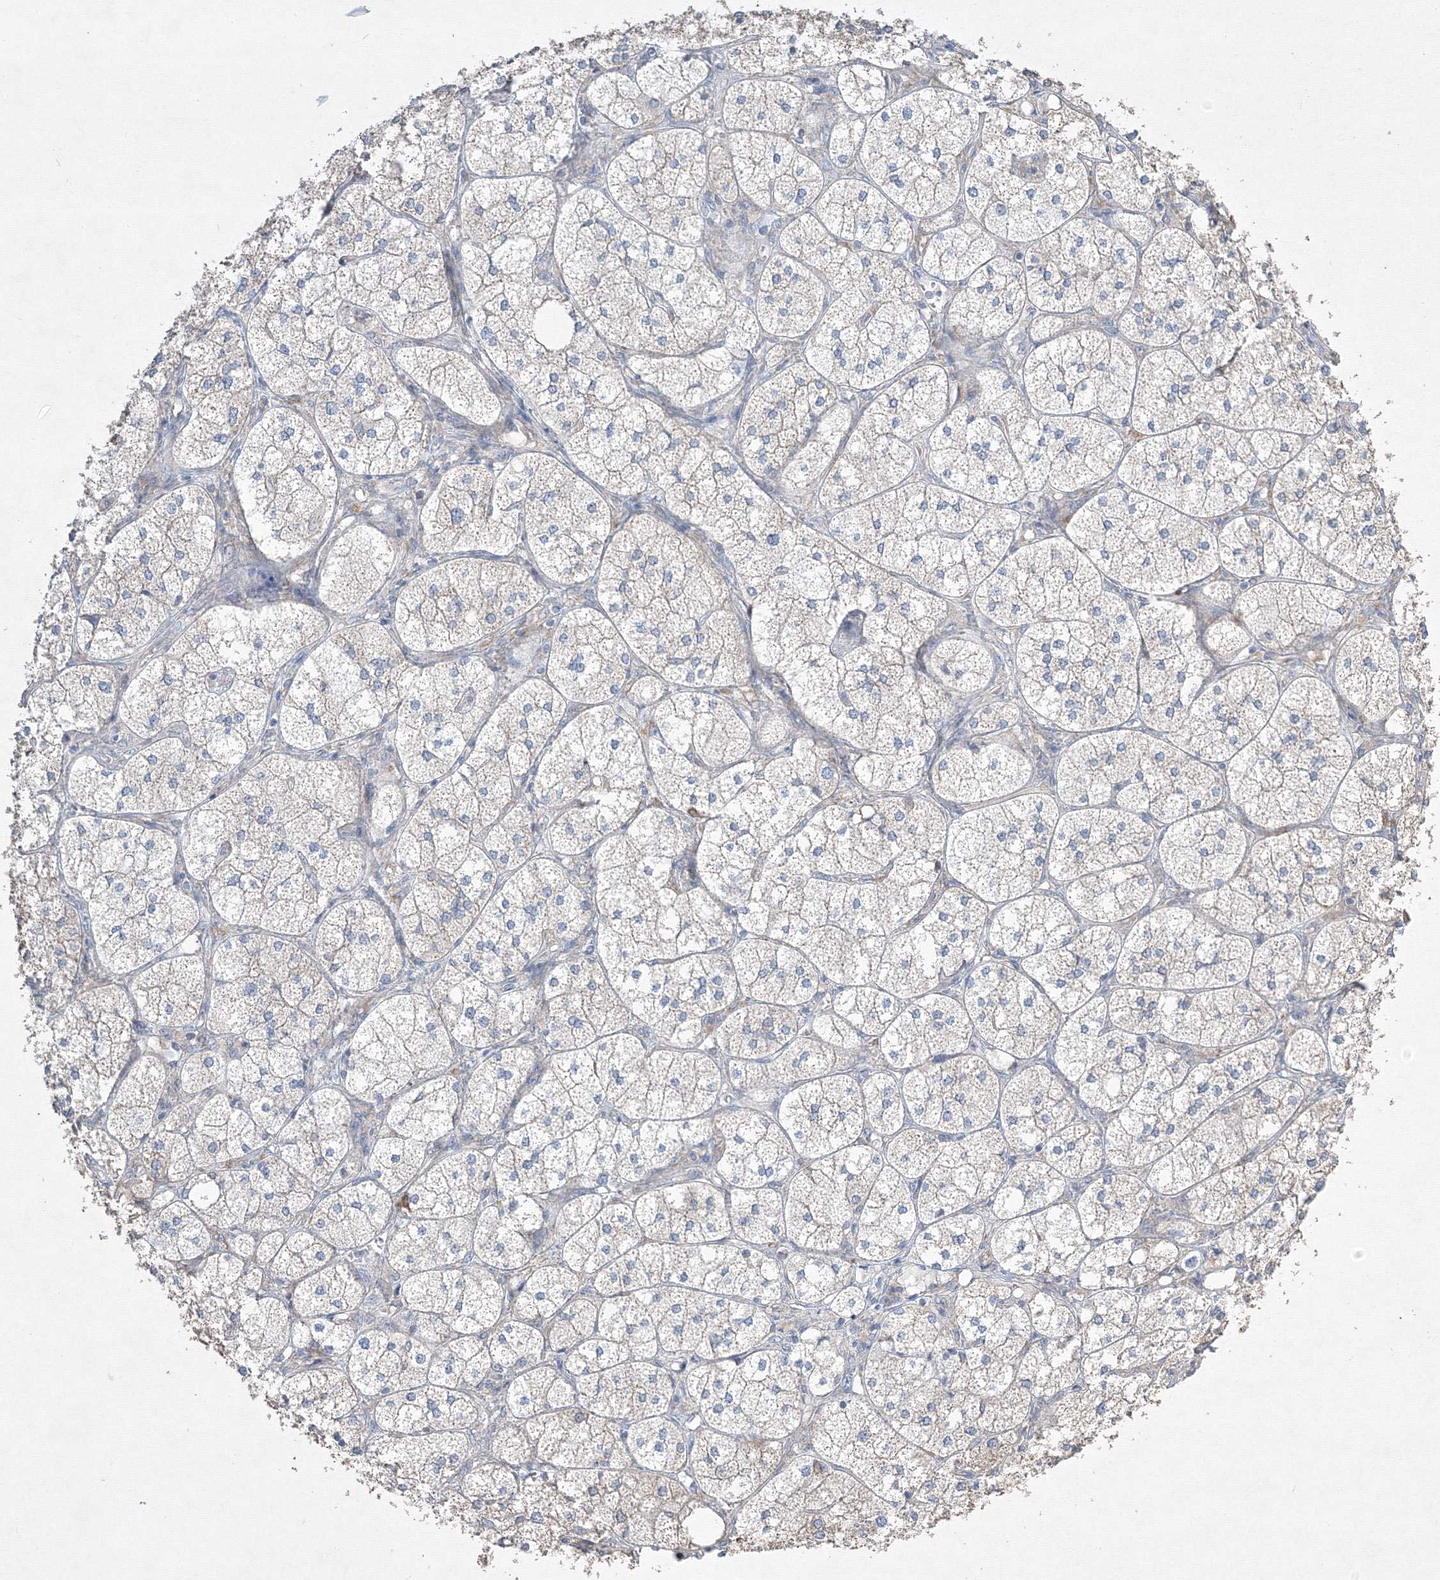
{"staining": {"intensity": "moderate", "quantity": "25%-75%", "location": "cytoplasmic/membranous"}, "tissue": "adrenal gland", "cell_type": "Glandular cells", "image_type": "normal", "snomed": [{"axis": "morphology", "description": "Normal tissue, NOS"}, {"axis": "topography", "description": "Adrenal gland"}], "caption": "Human adrenal gland stained with a brown dye demonstrates moderate cytoplasmic/membranous positive expression in about 25%-75% of glandular cells.", "gene": "FBXL8", "patient": {"sex": "female", "age": 61}}